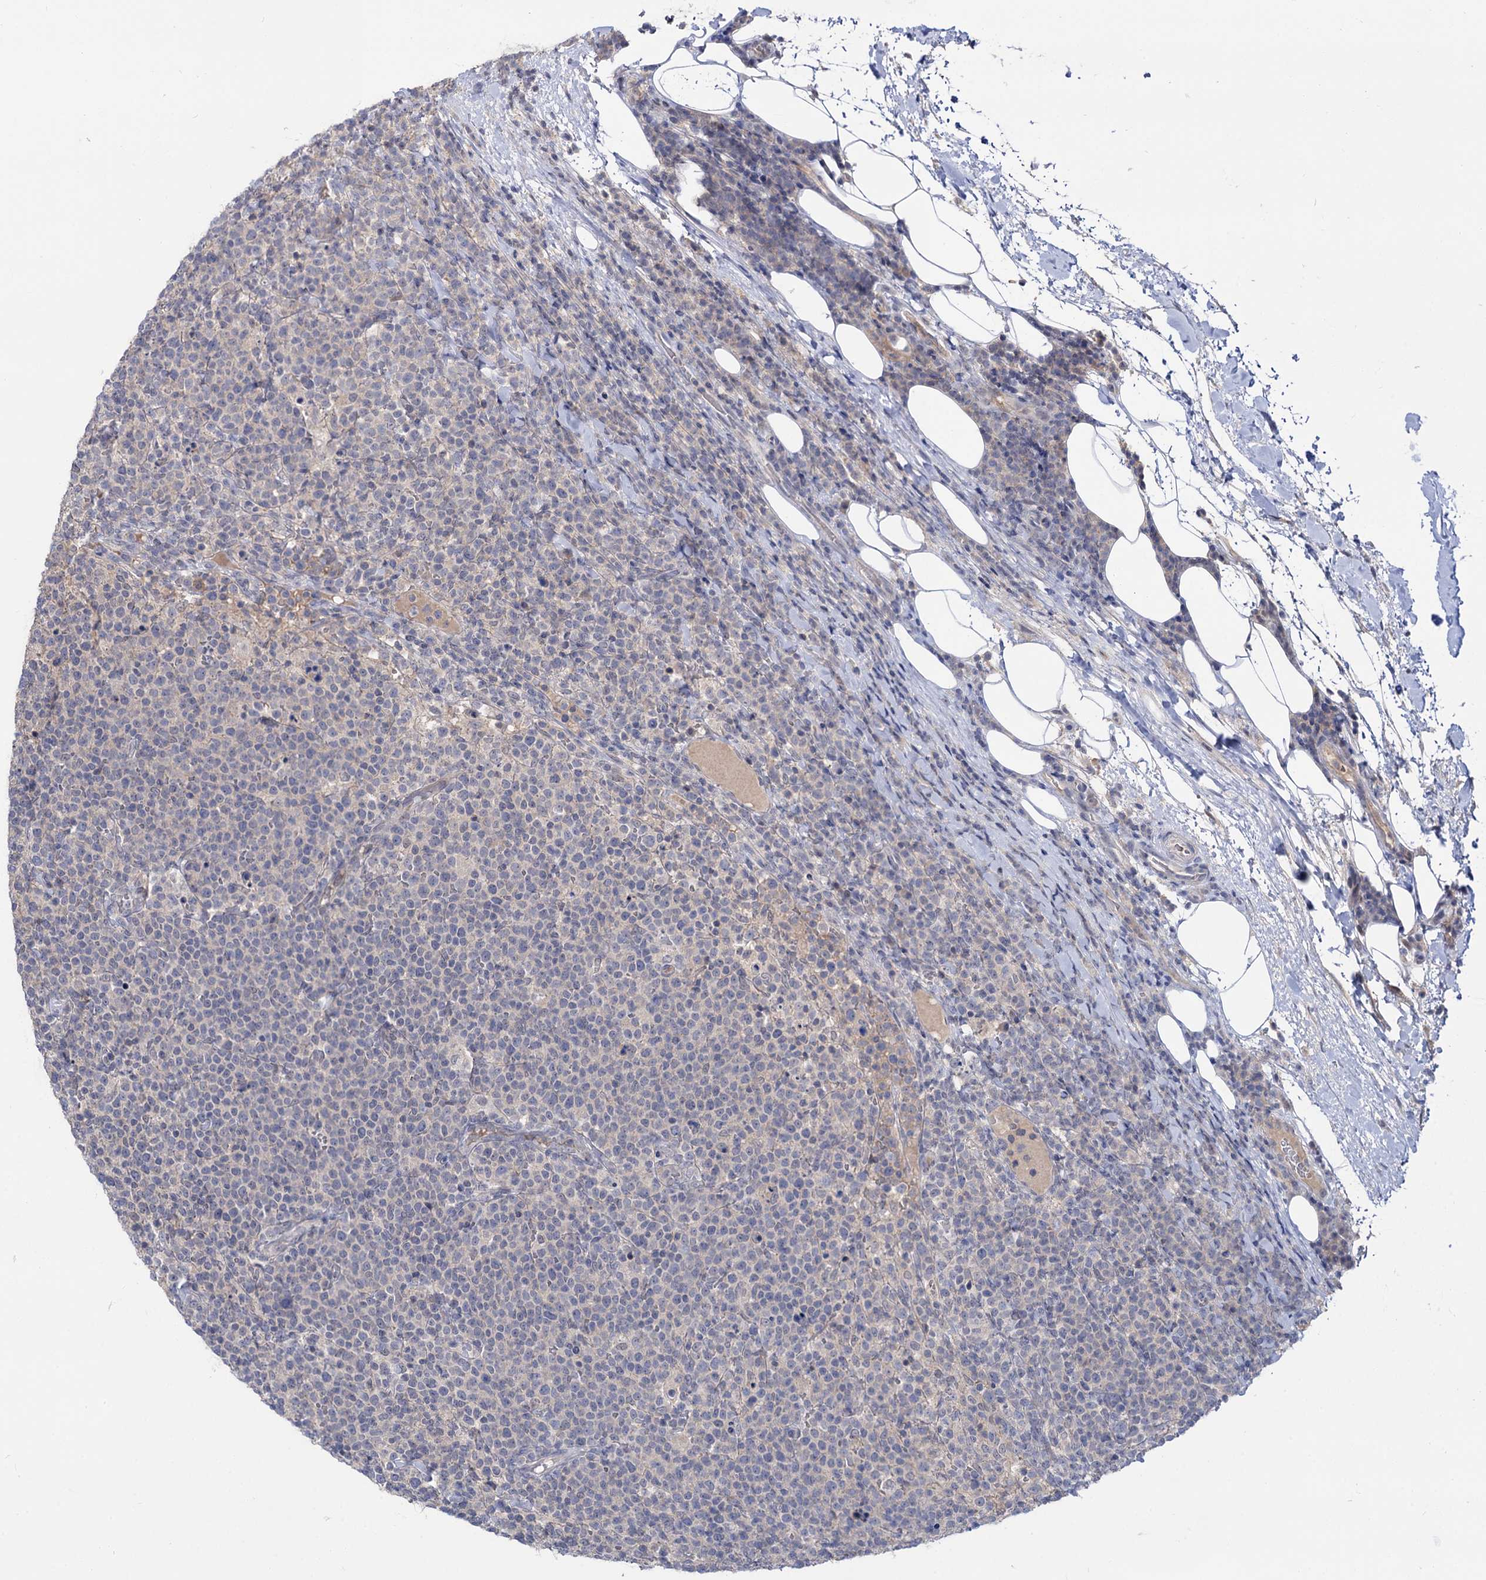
{"staining": {"intensity": "negative", "quantity": "none", "location": "none"}, "tissue": "lymphoma", "cell_type": "Tumor cells", "image_type": "cancer", "snomed": [{"axis": "morphology", "description": "Malignant lymphoma, non-Hodgkin's type, High grade"}, {"axis": "topography", "description": "Lymph node"}], "caption": "Immunohistochemistry (IHC) image of human high-grade malignant lymphoma, non-Hodgkin's type stained for a protein (brown), which displays no positivity in tumor cells. The staining was performed using DAB to visualize the protein expression in brown, while the nuclei were stained in blue with hematoxylin (Magnification: 20x).", "gene": "NEK10", "patient": {"sex": "male", "age": 61}}